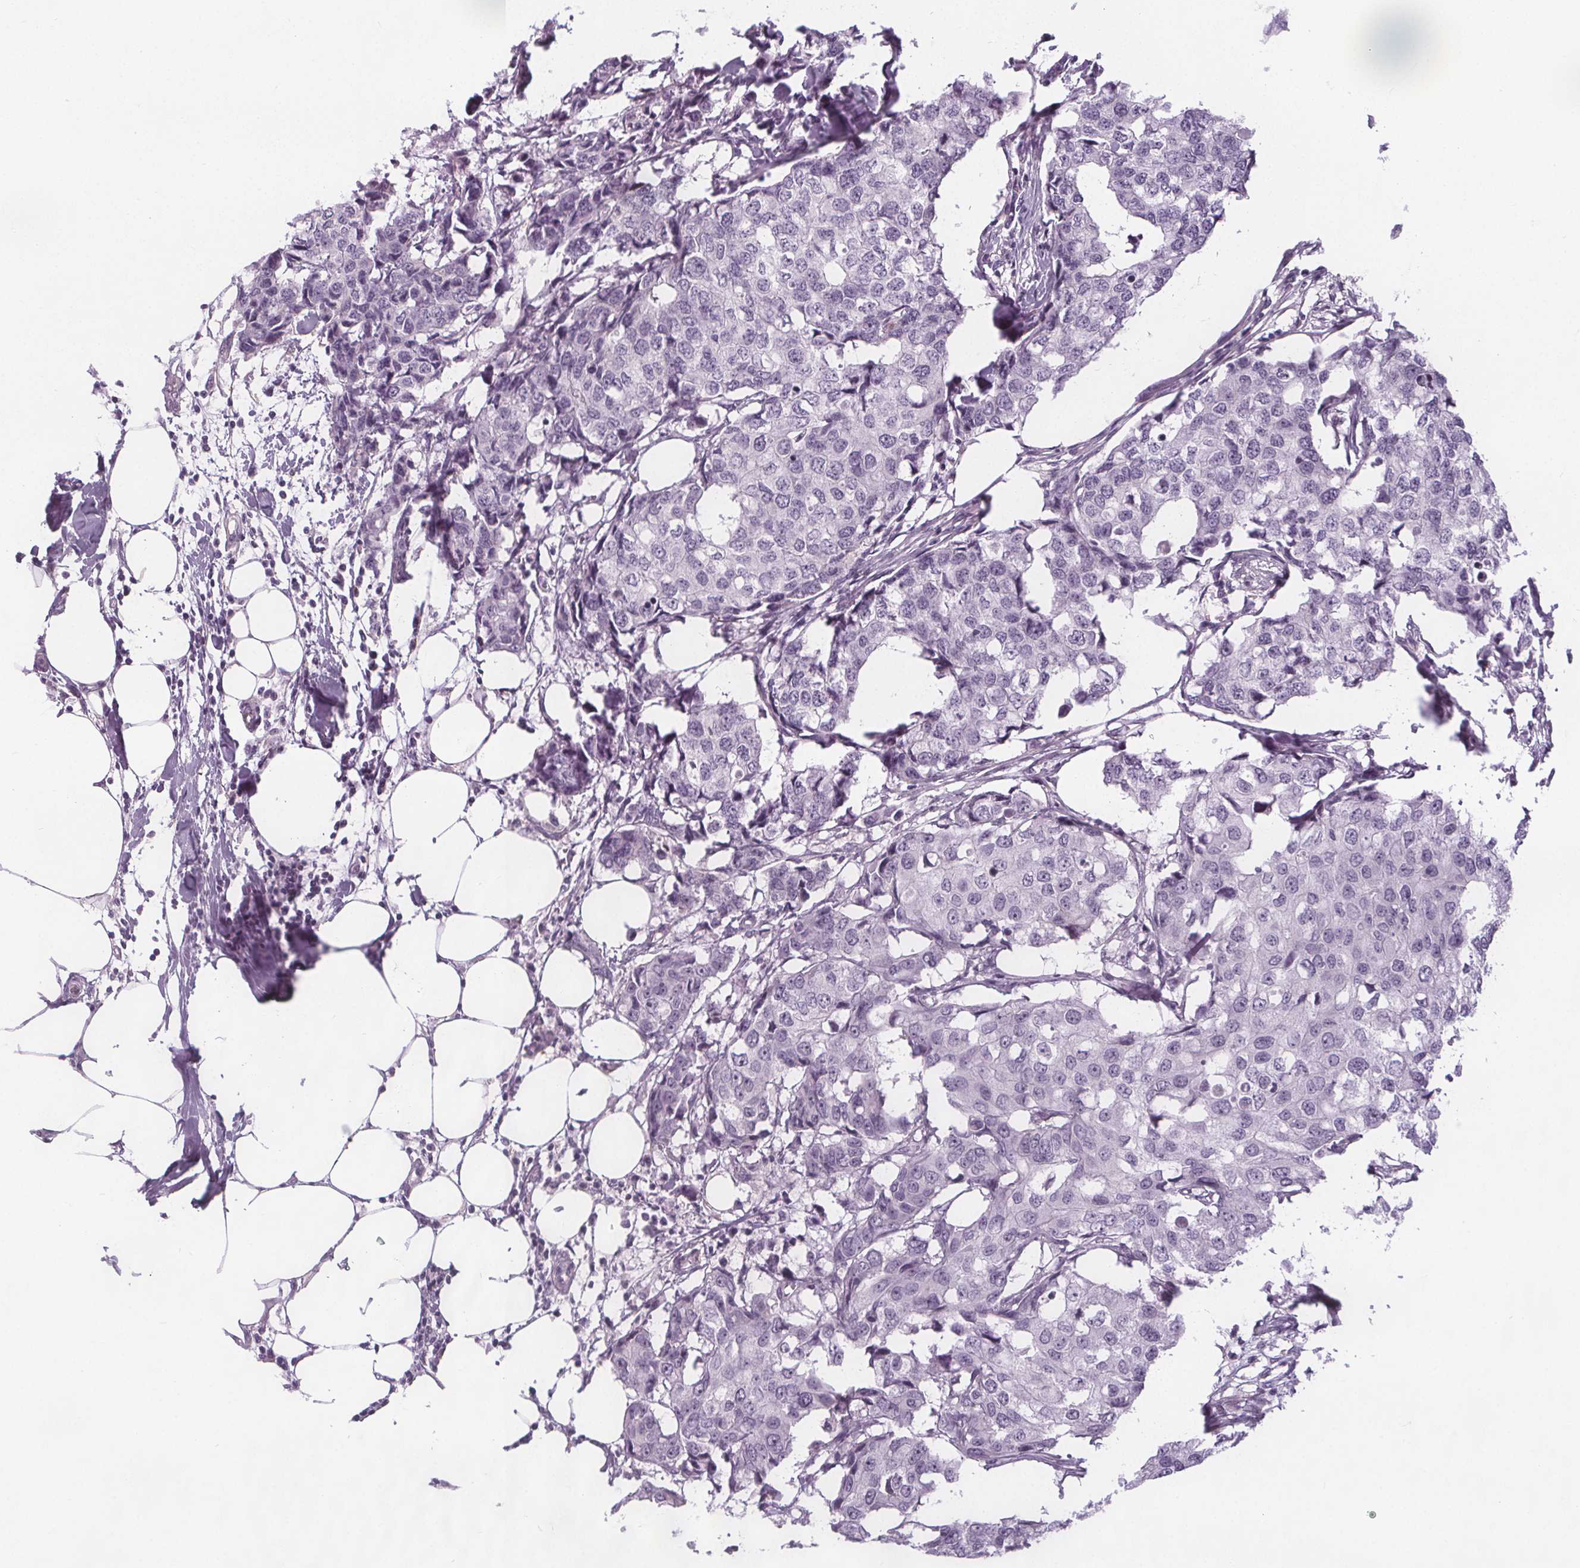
{"staining": {"intensity": "negative", "quantity": "none", "location": "none"}, "tissue": "breast cancer", "cell_type": "Tumor cells", "image_type": "cancer", "snomed": [{"axis": "morphology", "description": "Duct carcinoma"}, {"axis": "topography", "description": "Breast"}], "caption": "The photomicrograph exhibits no significant staining in tumor cells of breast invasive ductal carcinoma.", "gene": "NOLC1", "patient": {"sex": "female", "age": 27}}